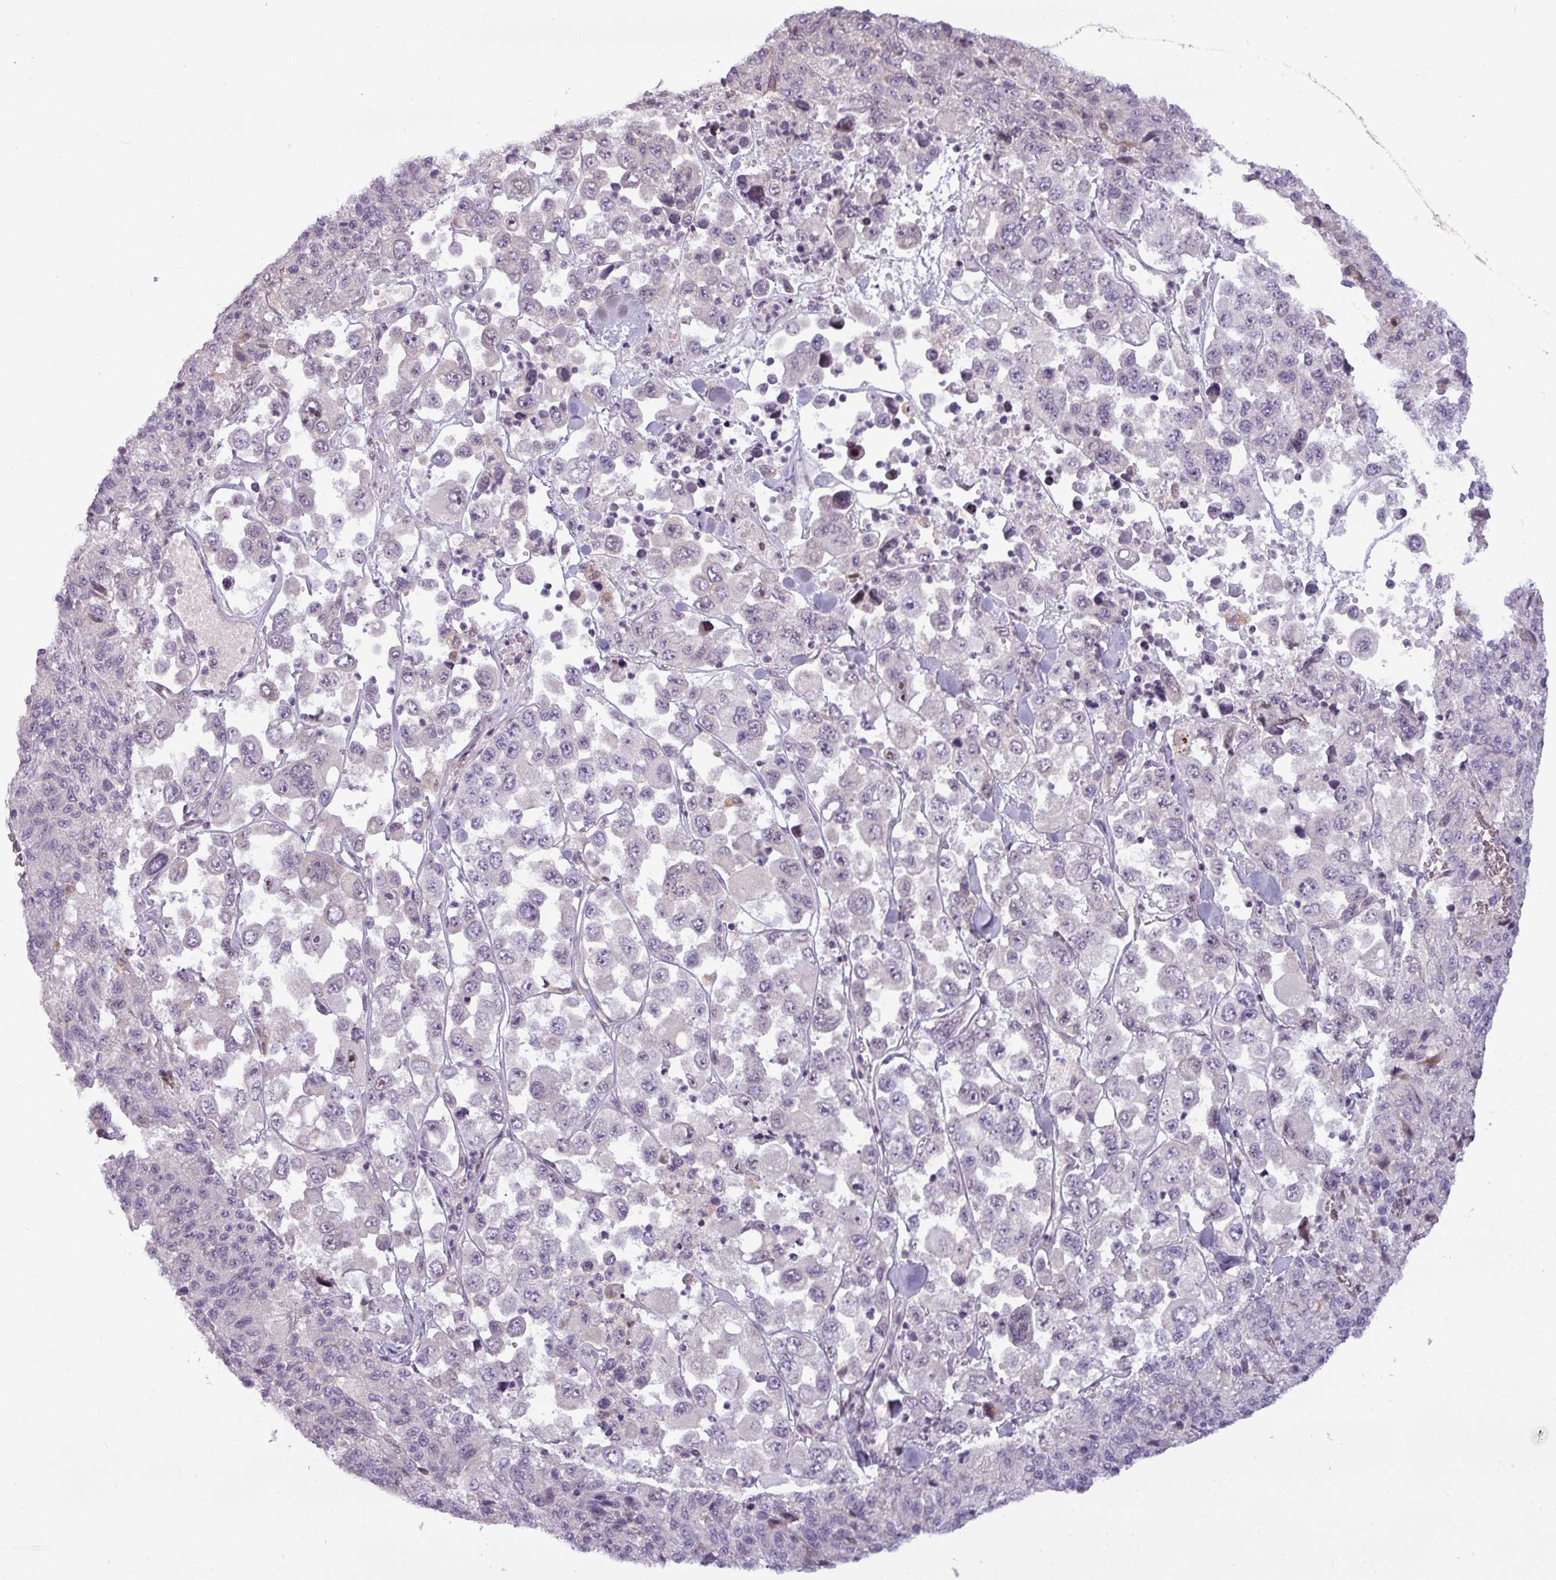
{"staining": {"intensity": "negative", "quantity": "none", "location": "none"}, "tissue": "melanoma", "cell_type": "Tumor cells", "image_type": "cancer", "snomed": [{"axis": "morphology", "description": "Malignant melanoma, Metastatic site"}, {"axis": "topography", "description": "Lymph node"}], "caption": "This is a histopathology image of immunohistochemistry staining of malignant melanoma (metastatic site), which shows no positivity in tumor cells.", "gene": "SLC66A2", "patient": {"sex": "female", "age": 54}}